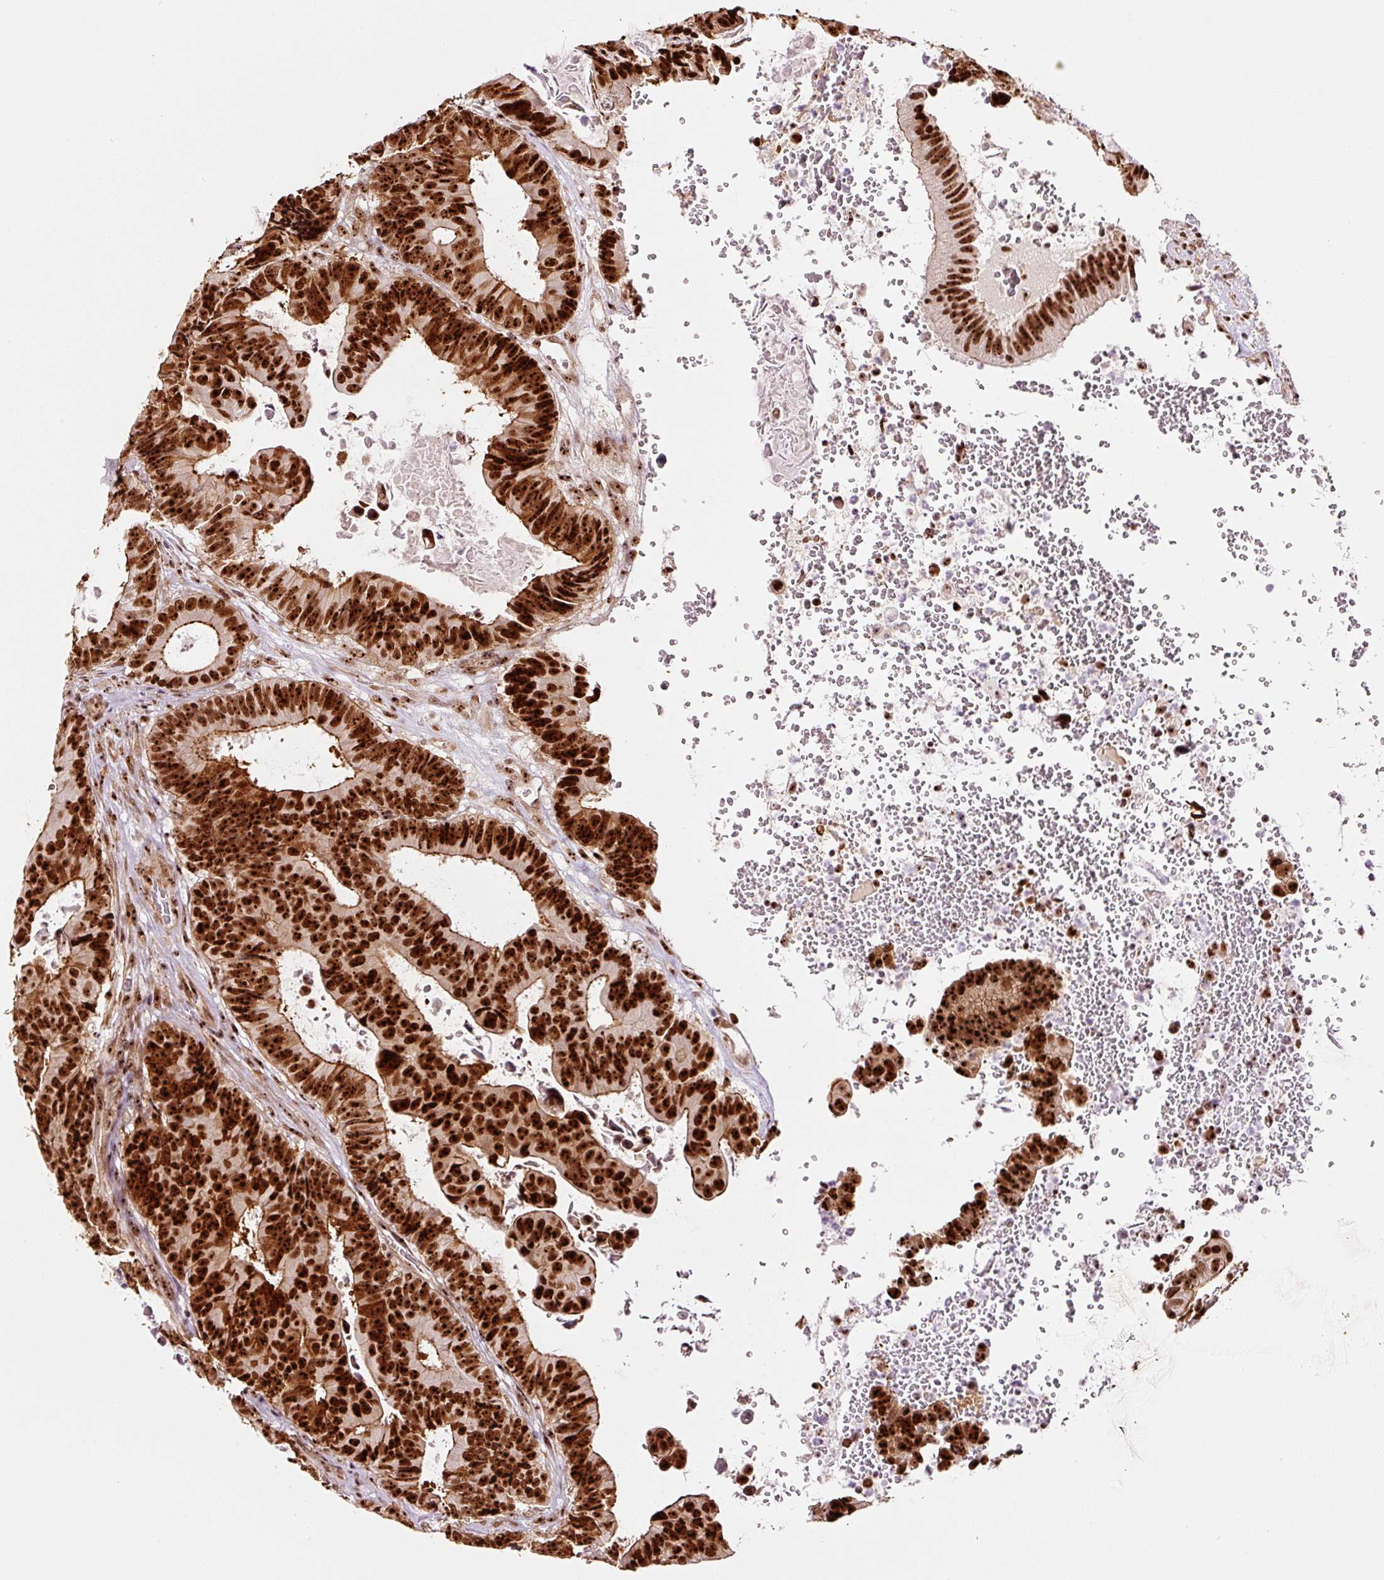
{"staining": {"intensity": "strong", "quantity": ">75%", "location": "cytoplasmic/membranous,nuclear"}, "tissue": "colorectal cancer", "cell_type": "Tumor cells", "image_type": "cancer", "snomed": [{"axis": "morphology", "description": "Adenocarcinoma, NOS"}, {"axis": "topography", "description": "Colon"}], "caption": "Human colorectal adenocarcinoma stained with a brown dye demonstrates strong cytoplasmic/membranous and nuclear positive staining in approximately >75% of tumor cells.", "gene": "GNL3", "patient": {"sex": "male", "age": 85}}